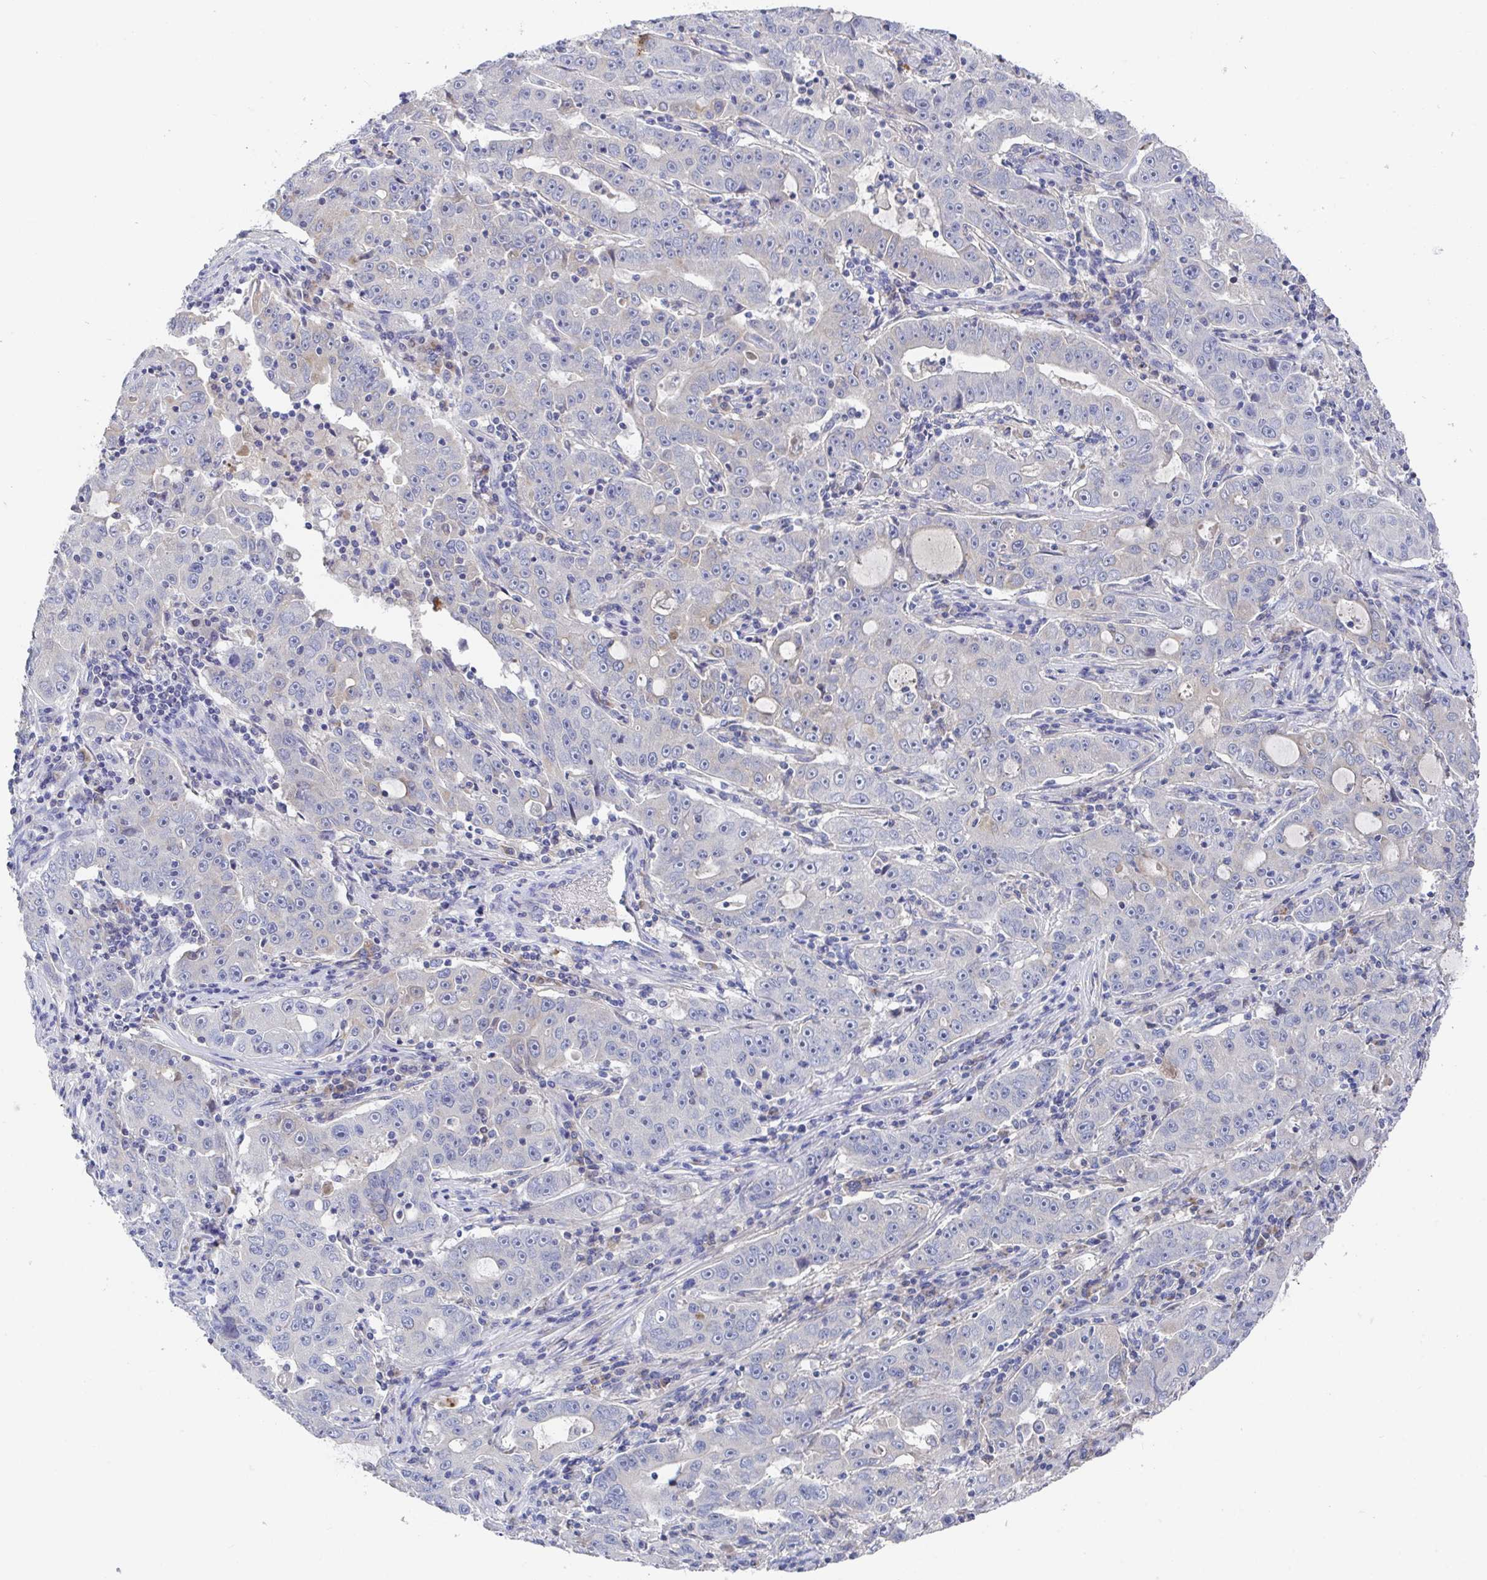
{"staining": {"intensity": "negative", "quantity": "none", "location": "none"}, "tissue": "lung cancer", "cell_type": "Tumor cells", "image_type": "cancer", "snomed": [{"axis": "morphology", "description": "Normal morphology"}, {"axis": "morphology", "description": "Adenocarcinoma, NOS"}, {"axis": "topography", "description": "Lymph node"}, {"axis": "topography", "description": "Lung"}], "caption": "This histopathology image is of lung cancer stained with immunohistochemistry (IHC) to label a protein in brown with the nuclei are counter-stained blue. There is no positivity in tumor cells.", "gene": "GPR148", "patient": {"sex": "female", "age": 57}}